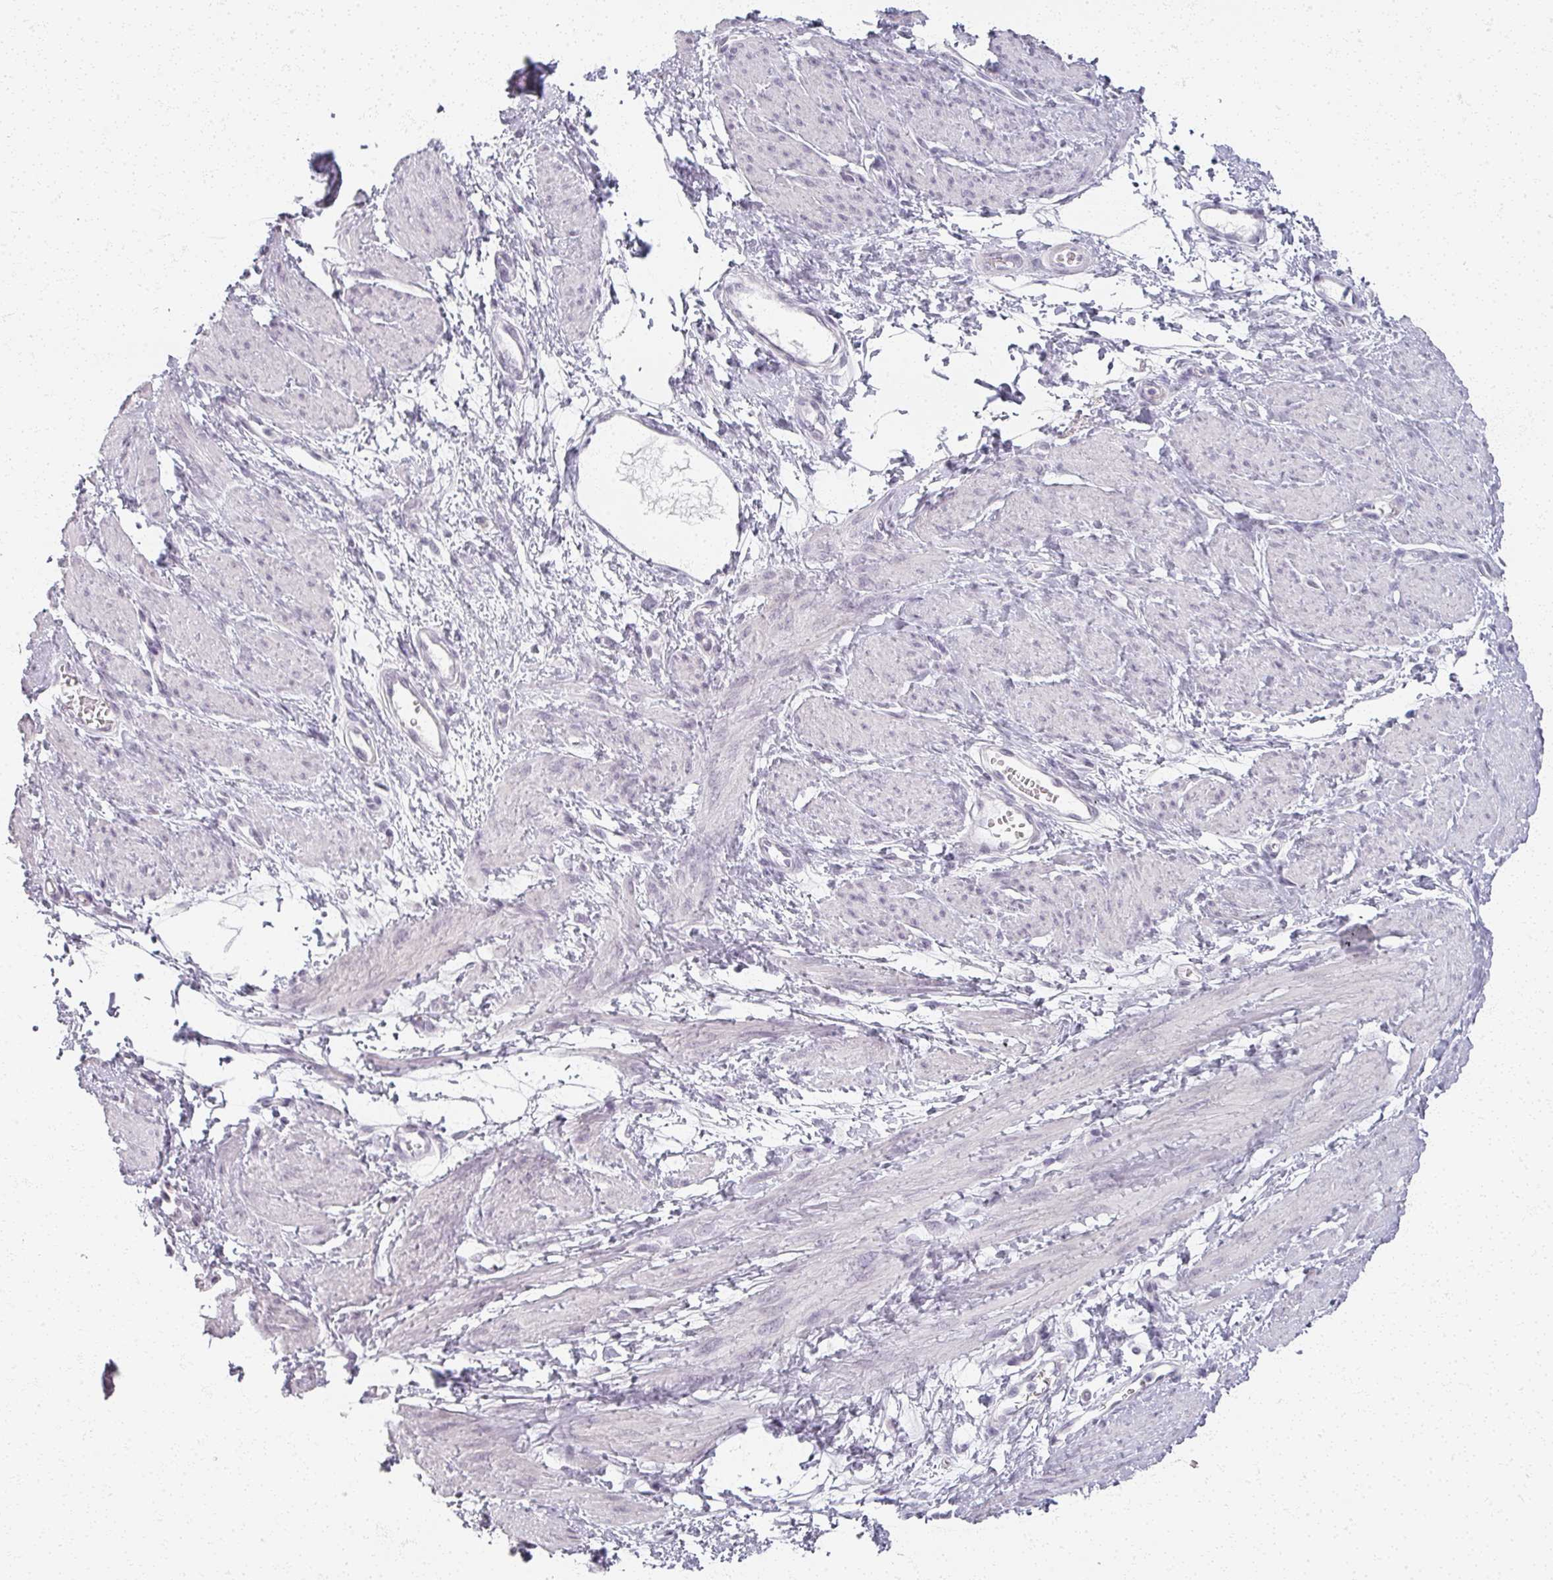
{"staining": {"intensity": "negative", "quantity": "none", "location": "none"}, "tissue": "smooth muscle", "cell_type": "Smooth muscle cells", "image_type": "normal", "snomed": [{"axis": "morphology", "description": "Normal tissue, NOS"}, {"axis": "topography", "description": "Smooth muscle"}, {"axis": "topography", "description": "Uterus"}], "caption": "This is a image of immunohistochemistry (IHC) staining of unremarkable smooth muscle, which shows no staining in smooth muscle cells.", "gene": "RFPL2", "patient": {"sex": "female", "age": 39}}